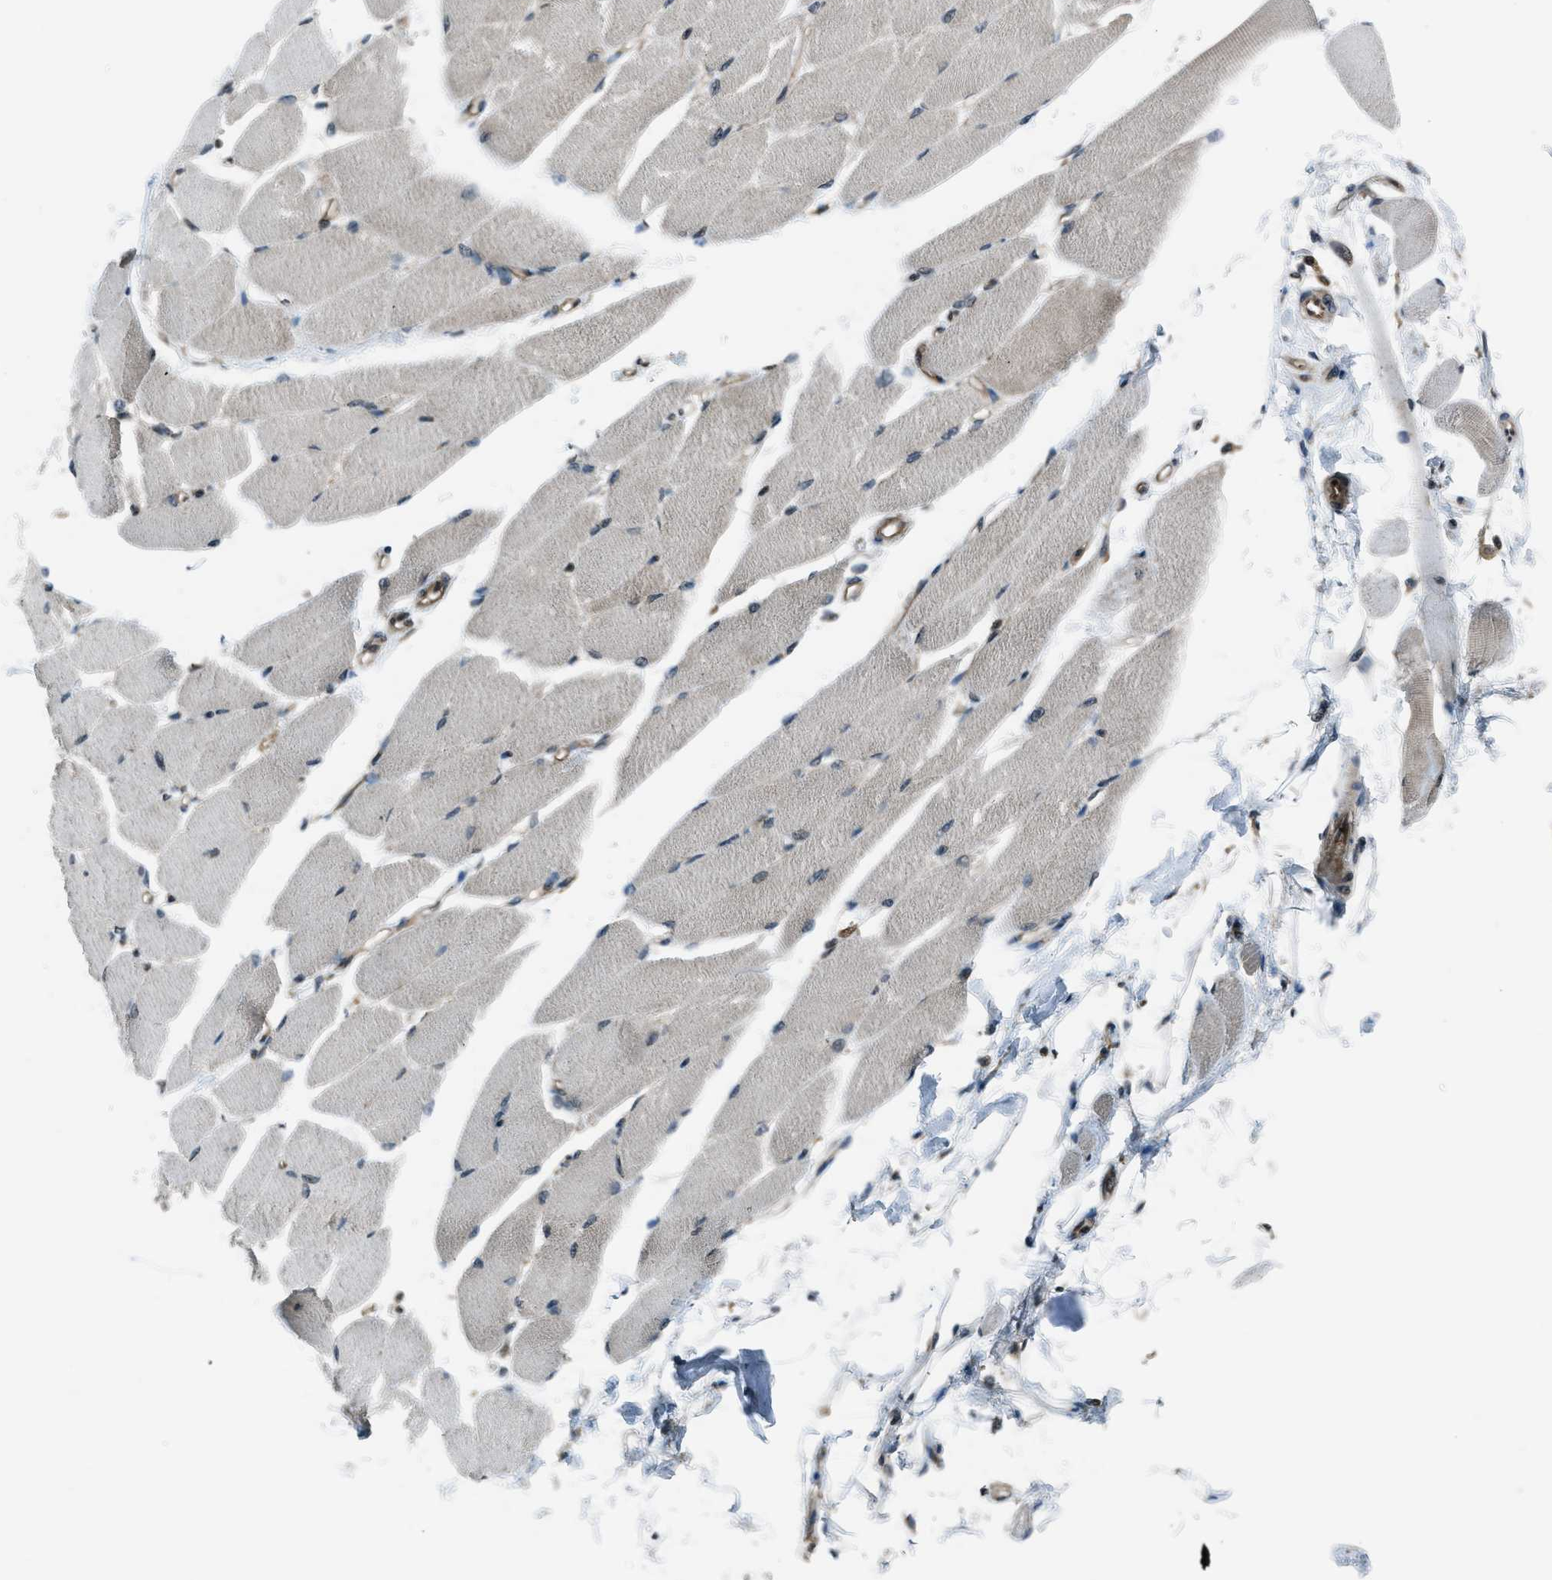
{"staining": {"intensity": "negative", "quantity": "none", "location": "none"}, "tissue": "skeletal muscle", "cell_type": "Myocytes", "image_type": "normal", "snomed": [{"axis": "morphology", "description": "Normal tissue, NOS"}, {"axis": "topography", "description": "Skeletal muscle"}, {"axis": "topography", "description": "Peripheral nerve tissue"}], "caption": "The image shows no staining of myocytes in benign skeletal muscle.", "gene": "ASAP2", "patient": {"sex": "female", "age": 84}}